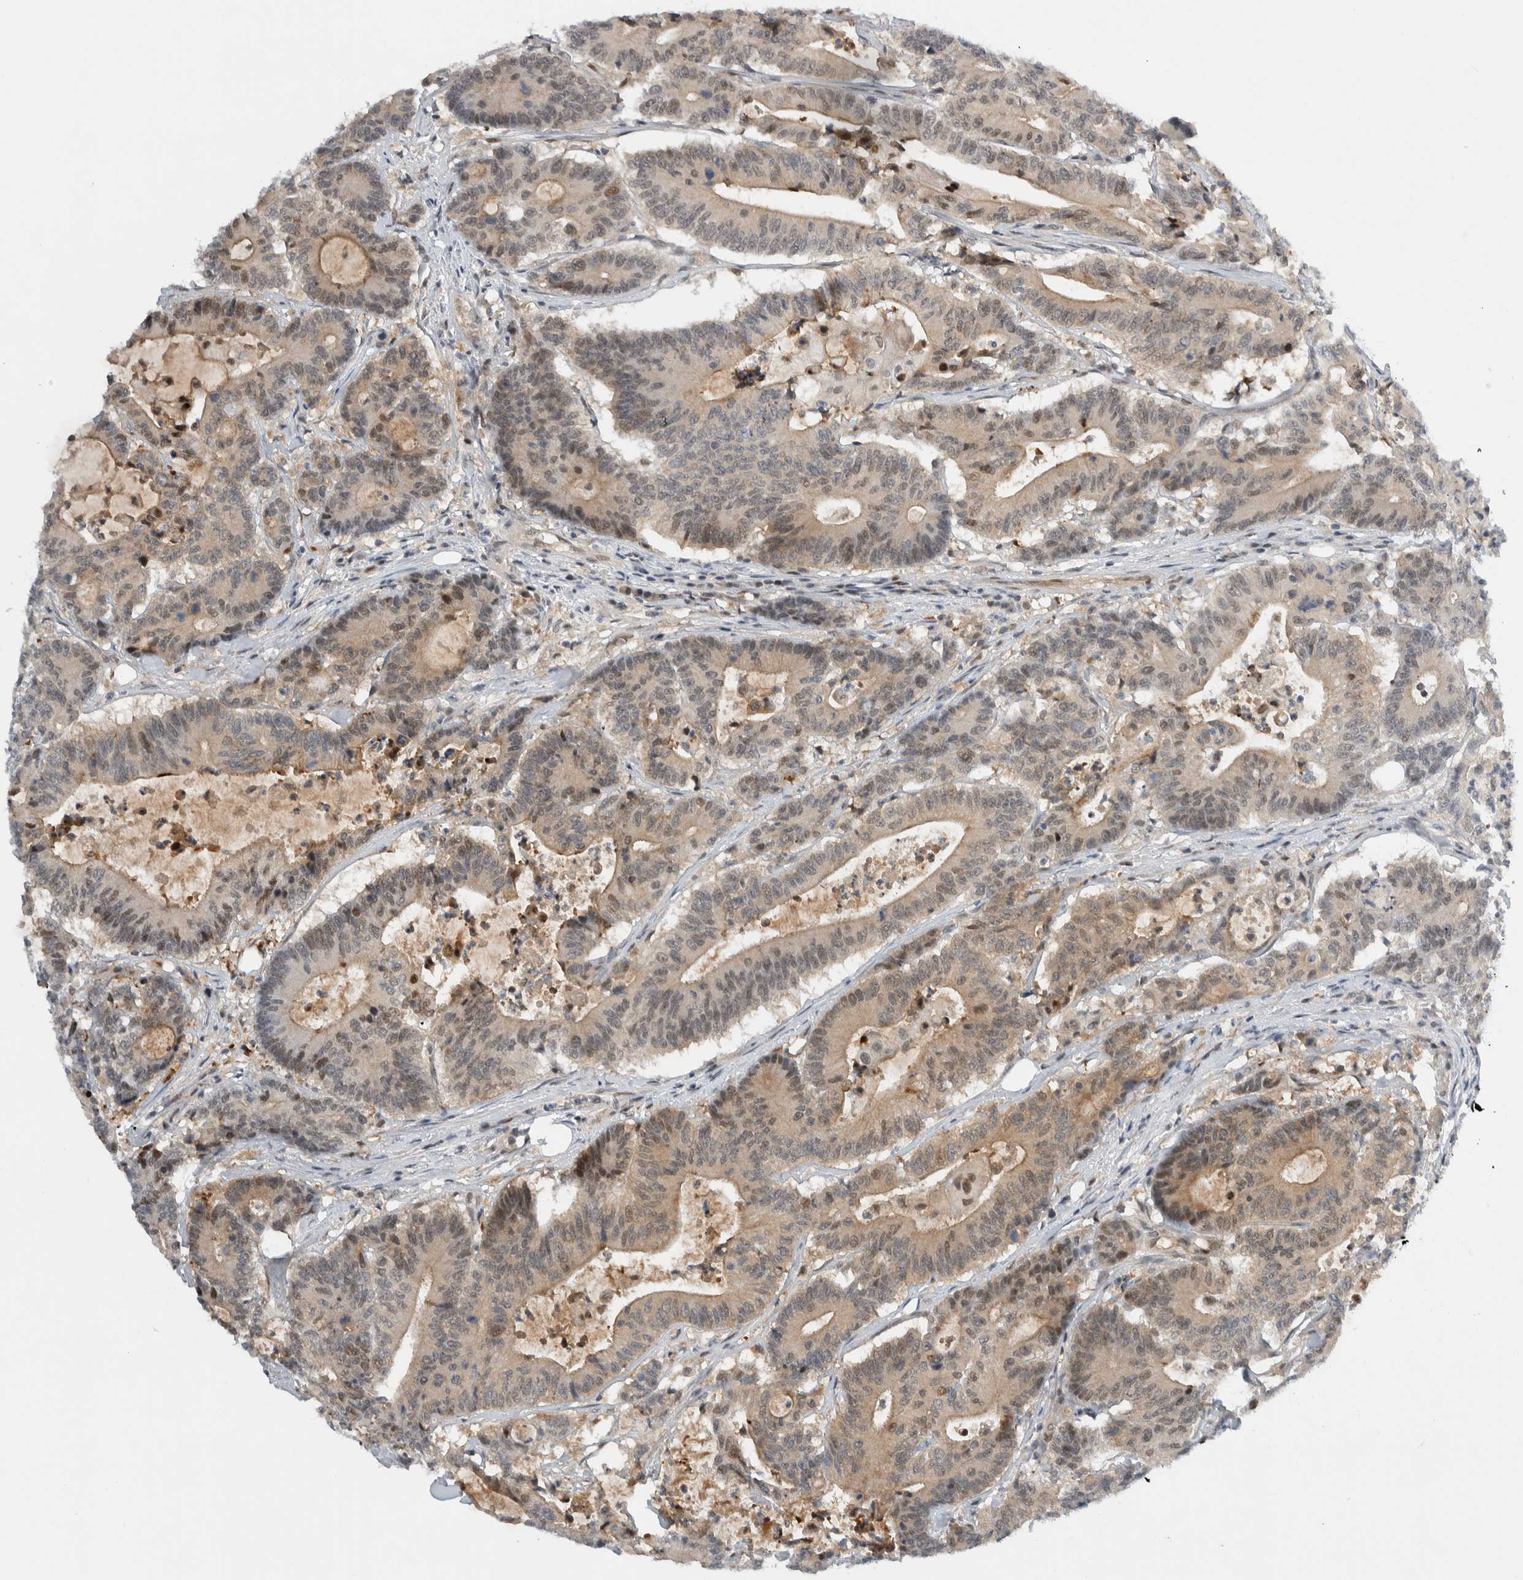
{"staining": {"intensity": "moderate", "quantity": ">75%", "location": "cytoplasmic/membranous,nuclear"}, "tissue": "colorectal cancer", "cell_type": "Tumor cells", "image_type": "cancer", "snomed": [{"axis": "morphology", "description": "Adenocarcinoma, NOS"}, {"axis": "topography", "description": "Colon"}], "caption": "A brown stain shows moderate cytoplasmic/membranous and nuclear positivity of a protein in human colorectal cancer tumor cells.", "gene": "NCR3LG1", "patient": {"sex": "female", "age": 84}}